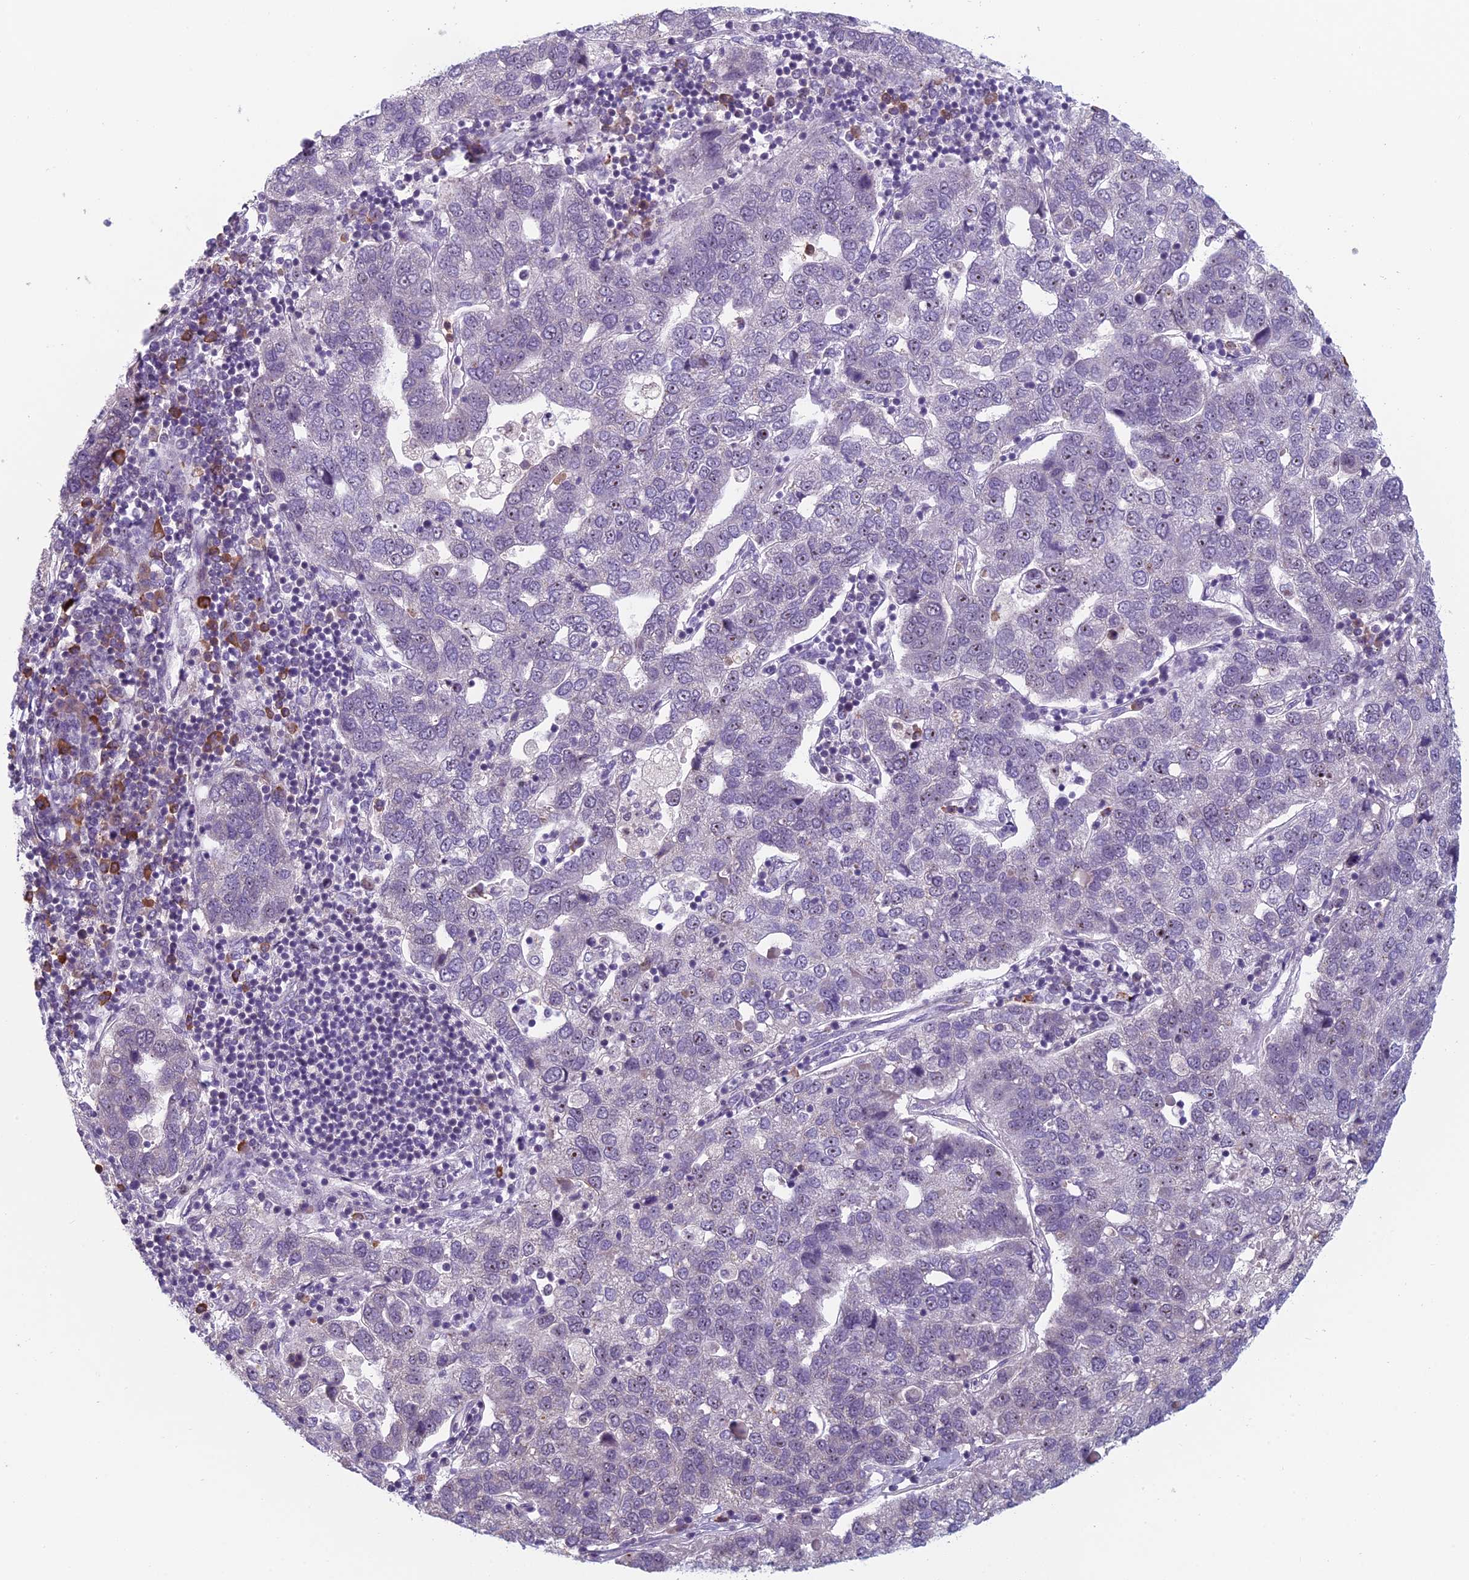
{"staining": {"intensity": "negative", "quantity": "none", "location": "none"}, "tissue": "pancreatic cancer", "cell_type": "Tumor cells", "image_type": "cancer", "snomed": [{"axis": "morphology", "description": "Adenocarcinoma, NOS"}, {"axis": "topography", "description": "Pancreas"}], "caption": "A histopathology image of human pancreatic cancer is negative for staining in tumor cells.", "gene": "NOC2L", "patient": {"sex": "female", "age": 61}}